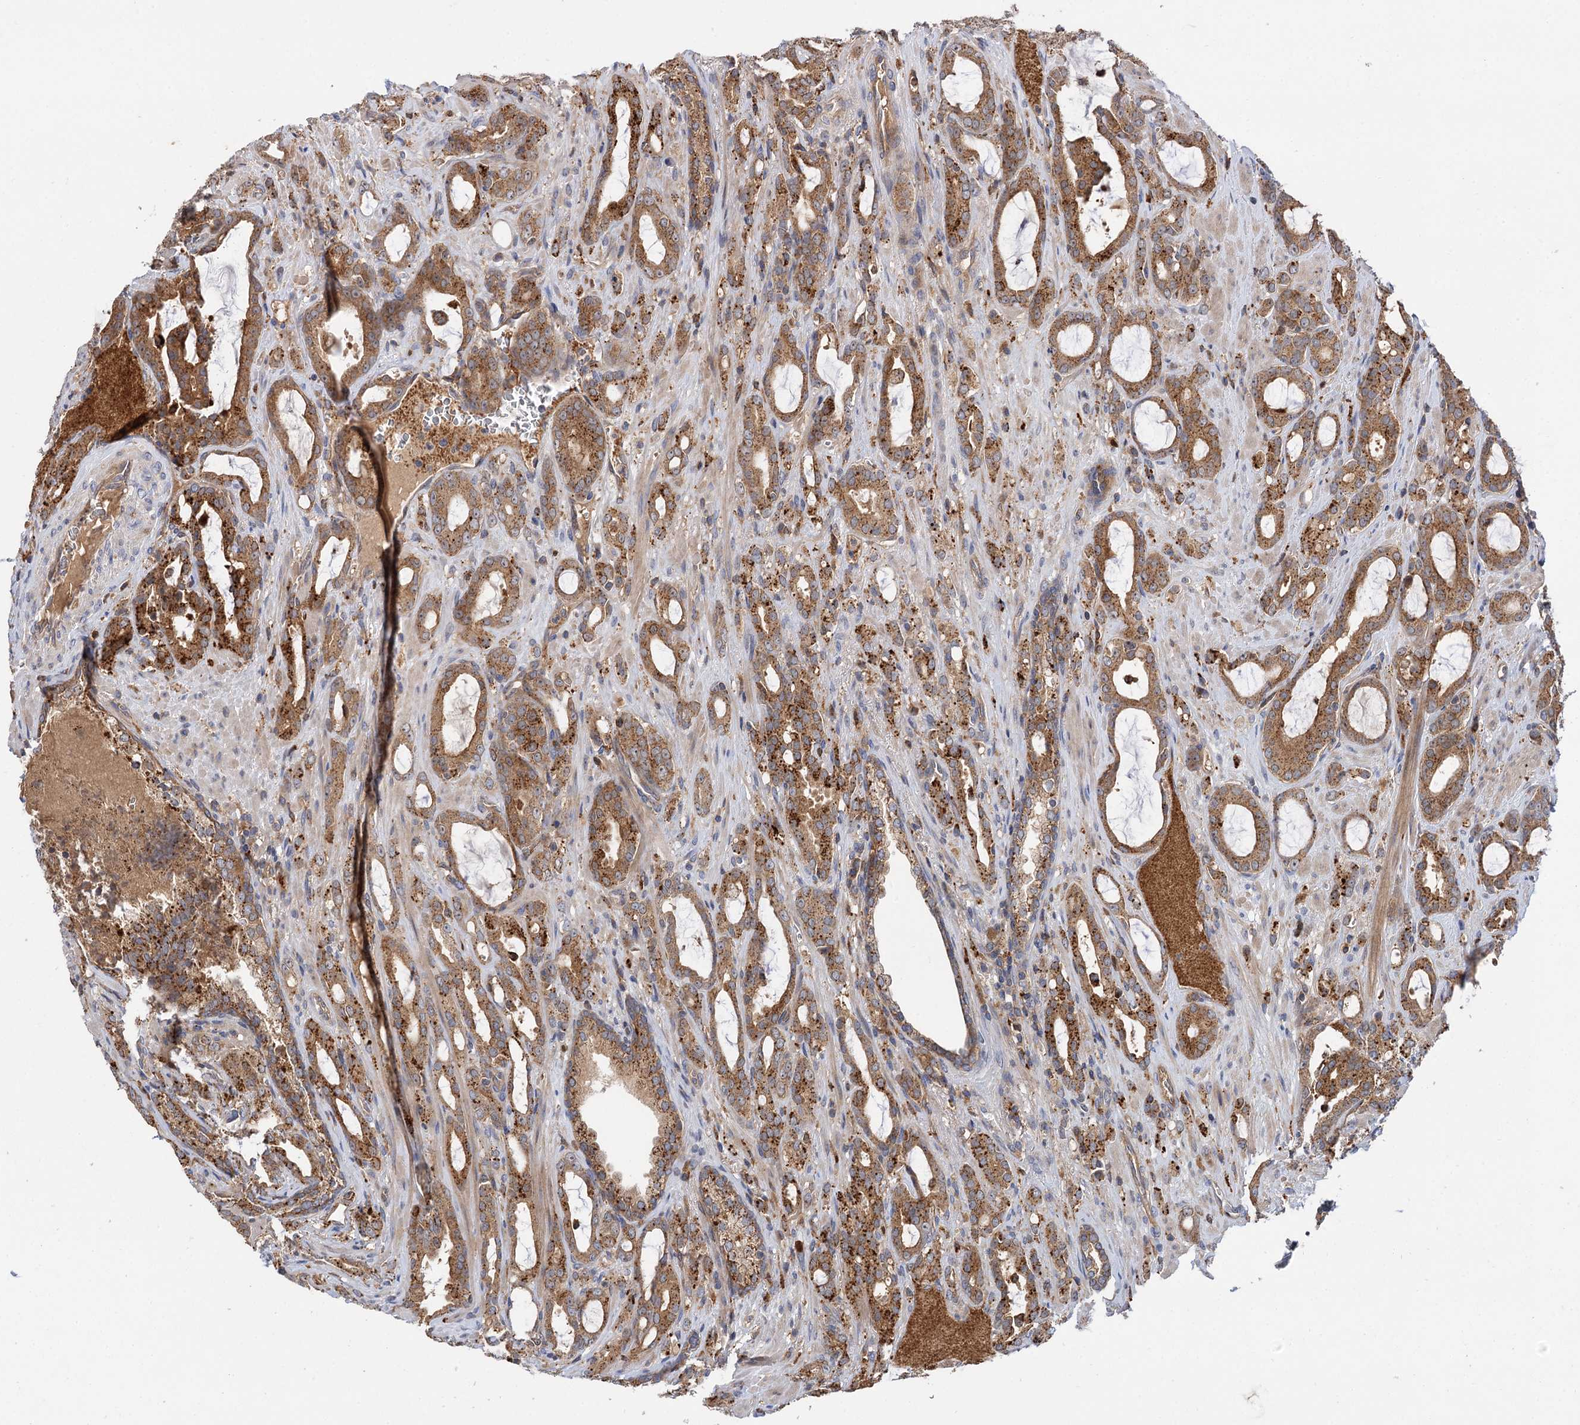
{"staining": {"intensity": "moderate", "quantity": ">75%", "location": "cytoplasmic/membranous"}, "tissue": "prostate cancer", "cell_type": "Tumor cells", "image_type": "cancer", "snomed": [{"axis": "morphology", "description": "Adenocarcinoma, High grade"}, {"axis": "topography", "description": "Prostate"}], "caption": "Tumor cells display moderate cytoplasmic/membranous positivity in approximately >75% of cells in prostate high-grade adenocarcinoma.", "gene": "PATL1", "patient": {"sex": "male", "age": 72}}